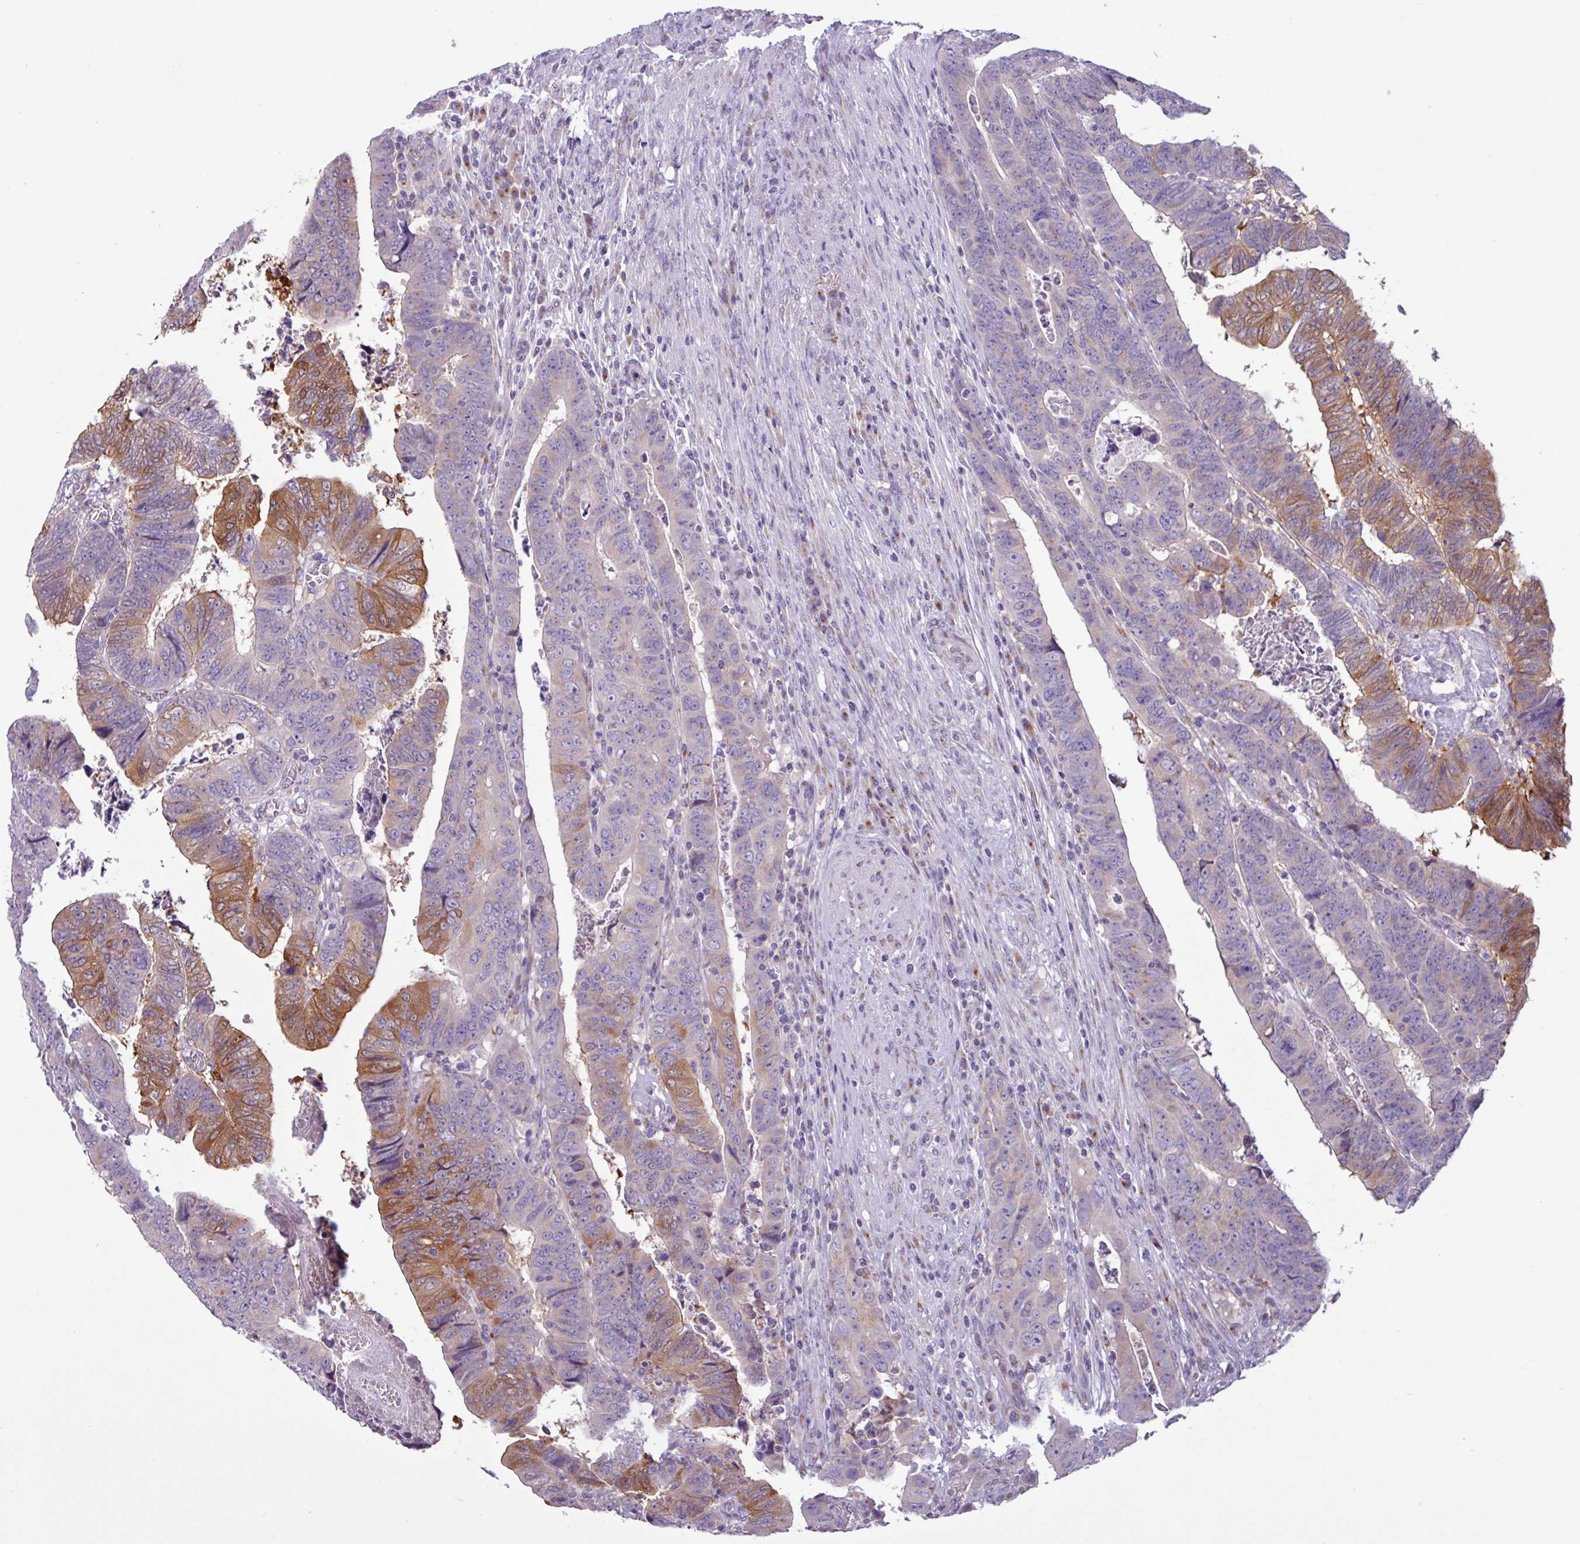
{"staining": {"intensity": "moderate", "quantity": "<25%", "location": "cytoplasmic/membranous"}, "tissue": "colorectal cancer", "cell_type": "Tumor cells", "image_type": "cancer", "snomed": [{"axis": "morphology", "description": "Normal tissue, NOS"}, {"axis": "morphology", "description": "Adenocarcinoma, NOS"}, {"axis": "topography", "description": "Rectum"}], "caption": "Immunohistochemistry (IHC) (DAB (3,3'-diaminobenzidine)) staining of colorectal adenocarcinoma demonstrates moderate cytoplasmic/membranous protein expression in approximately <25% of tumor cells.", "gene": "STIMATE", "patient": {"sex": "female", "age": 65}}